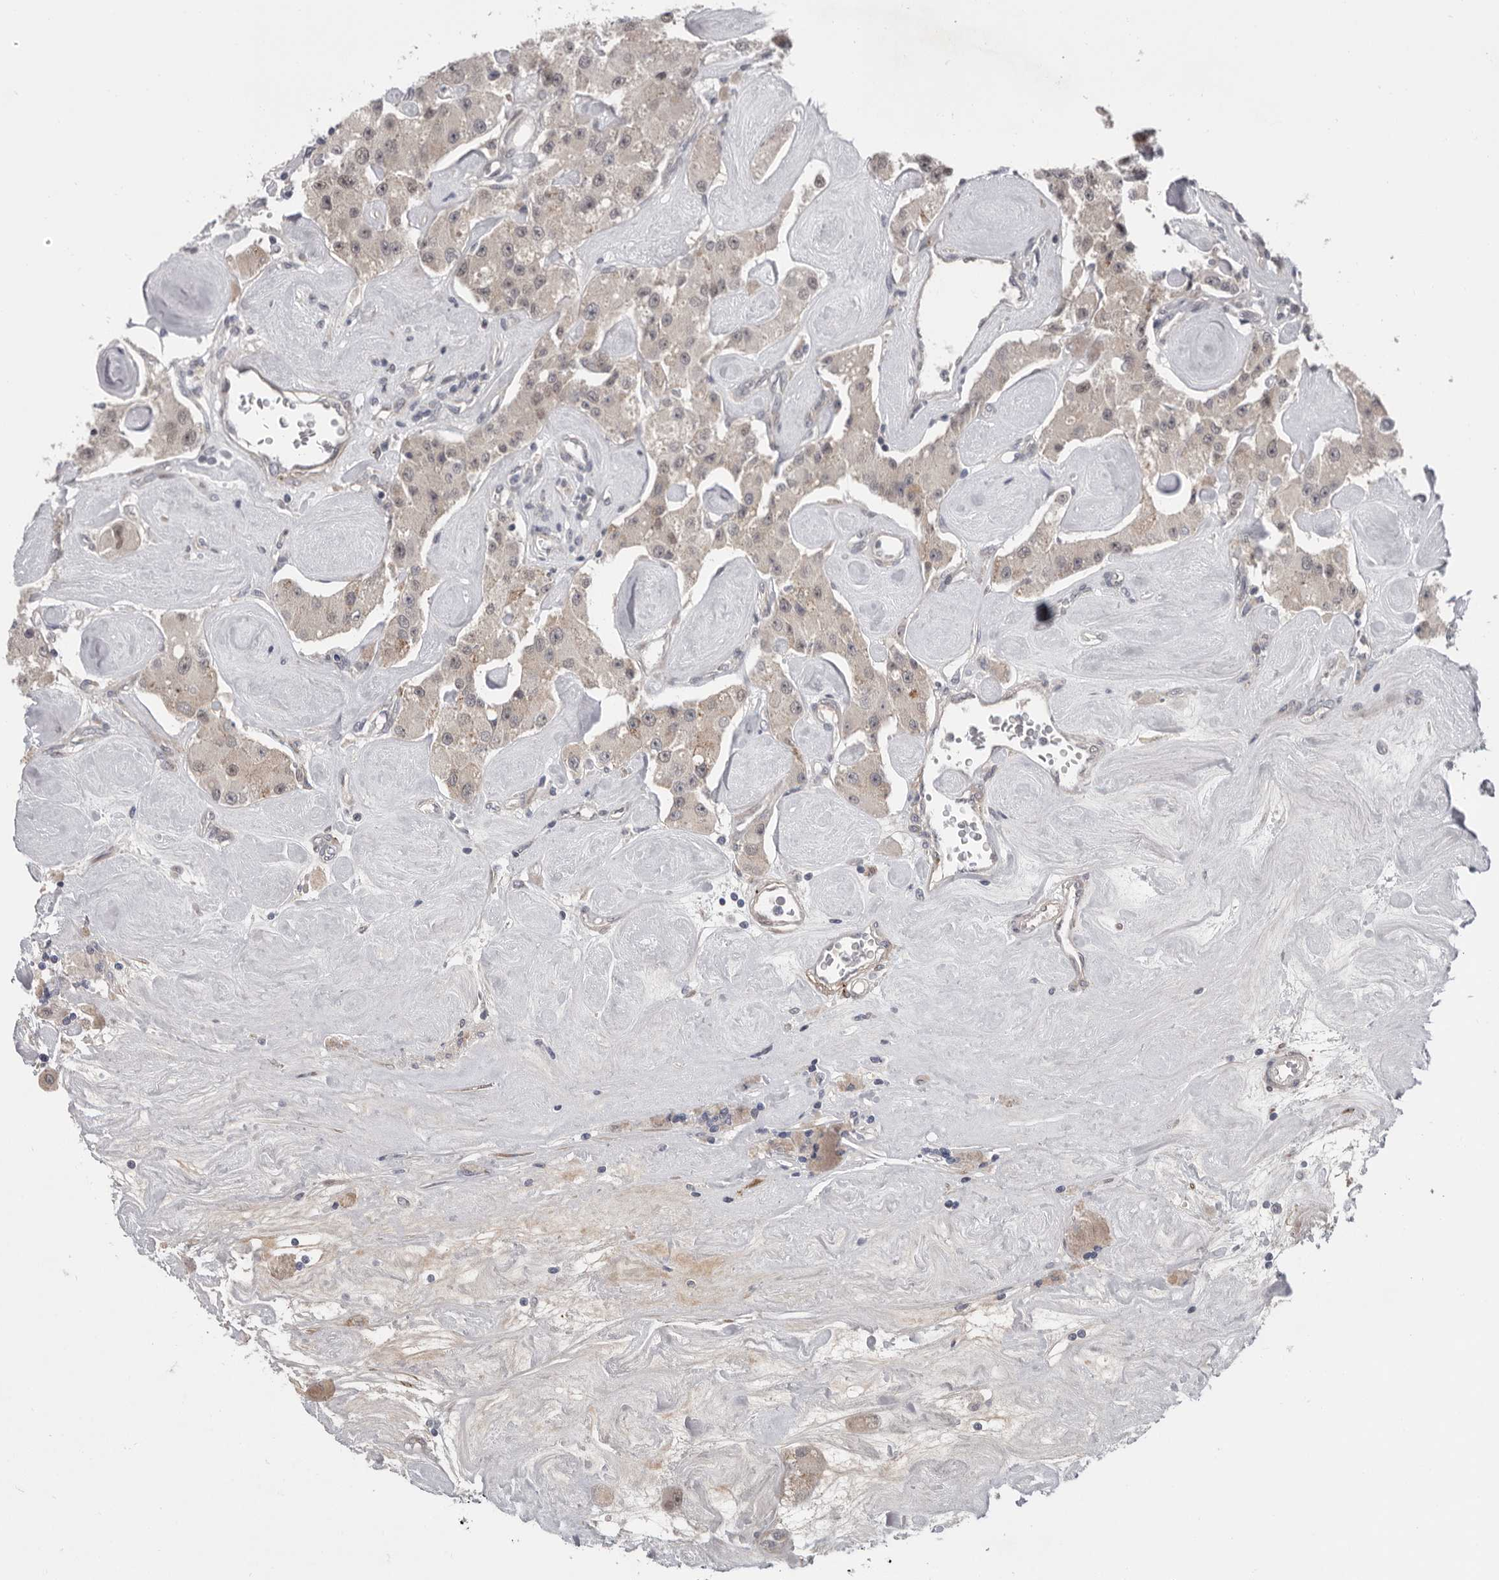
{"staining": {"intensity": "weak", "quantity": ">75%", "location": "cytoplasmic/membranous"}, "tissue": "carcinoid", "cell_type": "Tumor cells", "image_type": "cancer", "snomed": [{"axis": "morphology", "description": "Carcinoid, malignant, NOS"}, {"axis": "topography", "description": "Pancreas"}], "caption": "DAB (3,3'-diaminobenzidine) immunohistochemical staining of human carcinoid (malignant) shows weak cytoplasmic/membranous protein staining in about >75% of tumor cells.", "gene": "ATXN3L", "patient": {"sex": "male", "age": 41}}